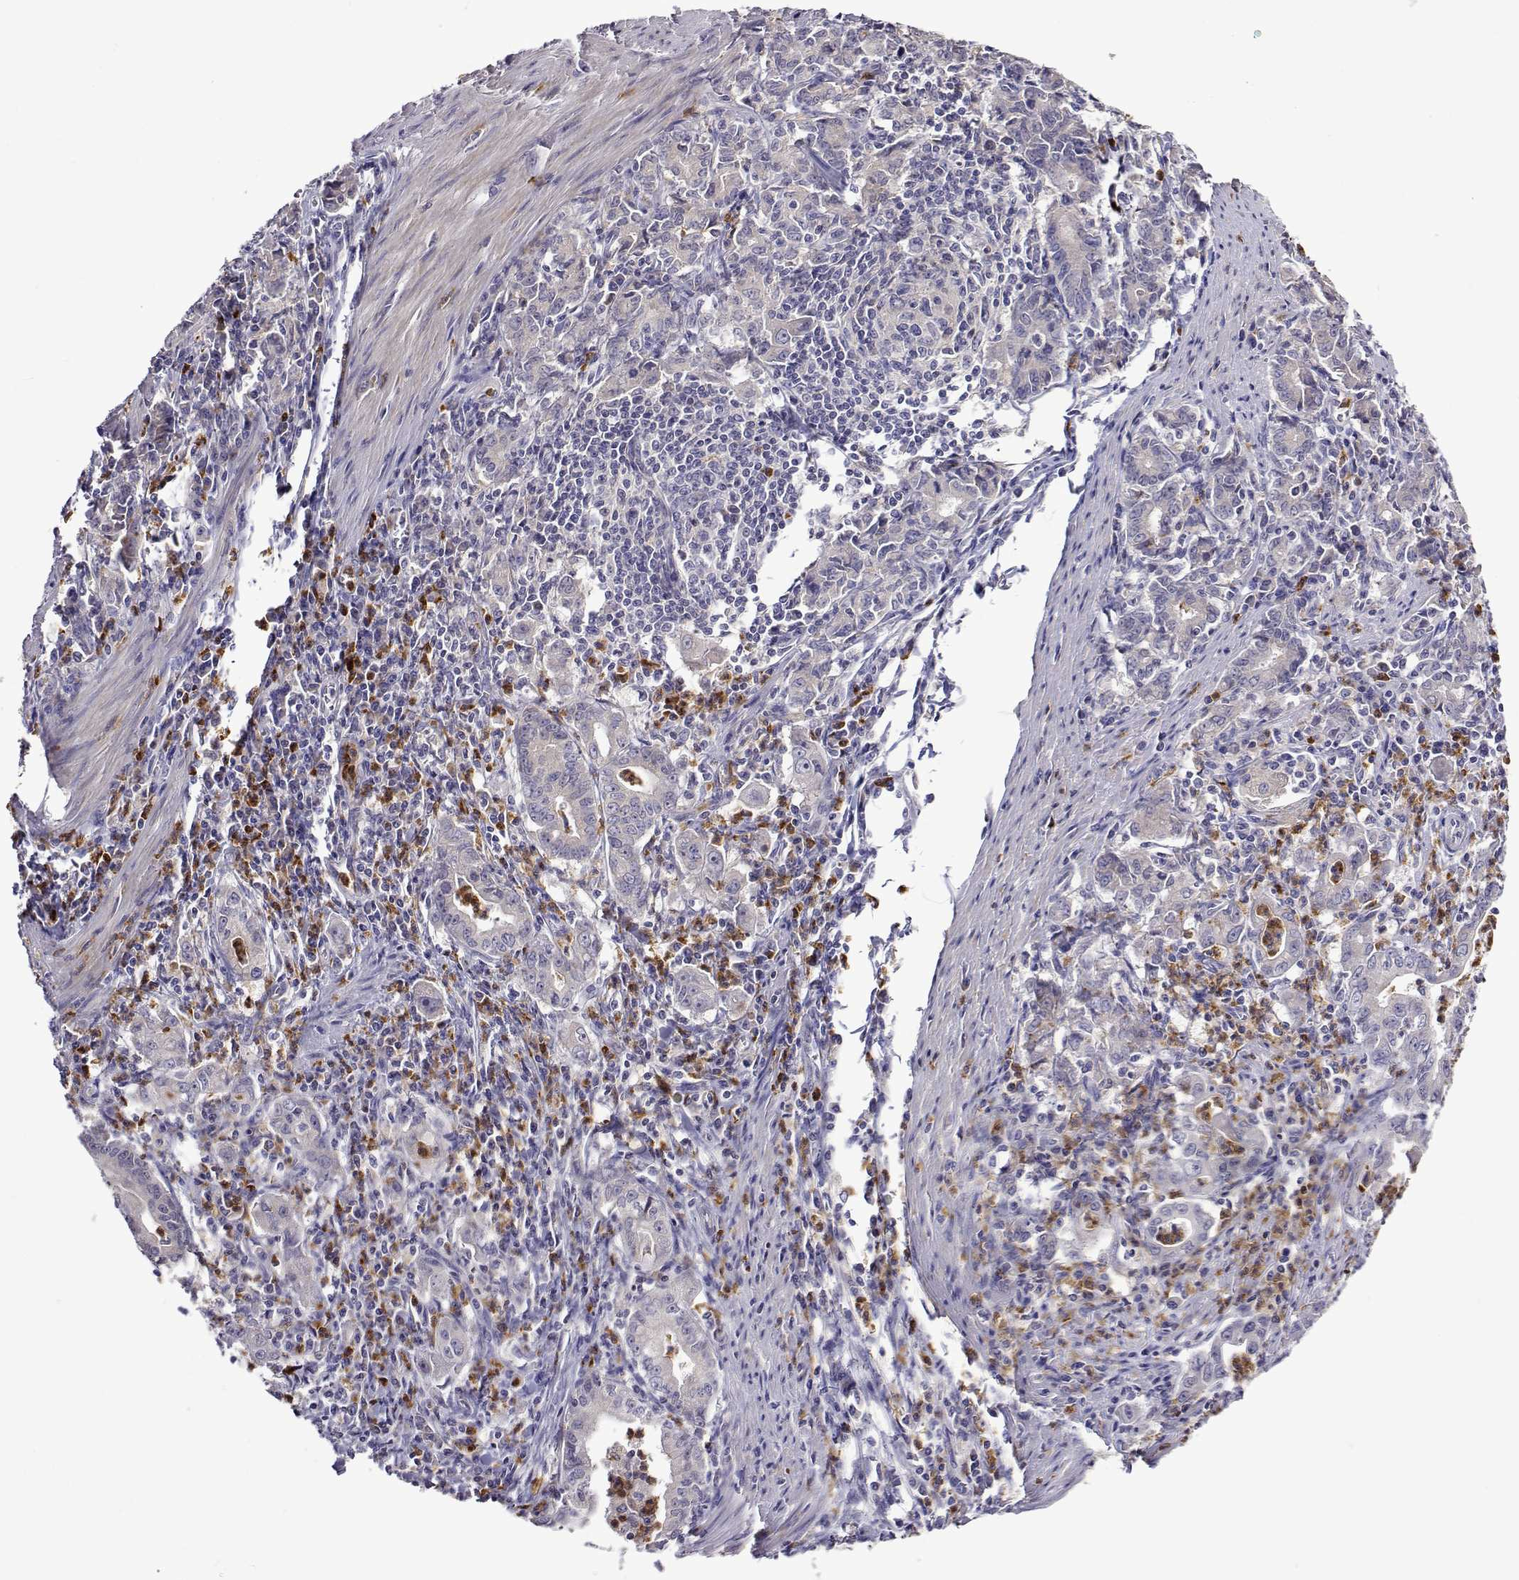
{"staining": {"intensity": "negative", "quantity": "none", "location": "none"}, "tissue": "stomach cancer", "cell_type": "Tumor cells", "image_type": "cancer", "snomed": [{"axis": "morphology", "description": "Adenocarcinoma, NOS"}, {"axis": "topography", "description": "Stomach, upper"}], "caption": "An IHC histopathology image of stomach cancer is shown. There is no staining in tumor cells of stomach cancer.", "gene": "SULT2A1", "patient": {"sex": "female", "age": 79}}